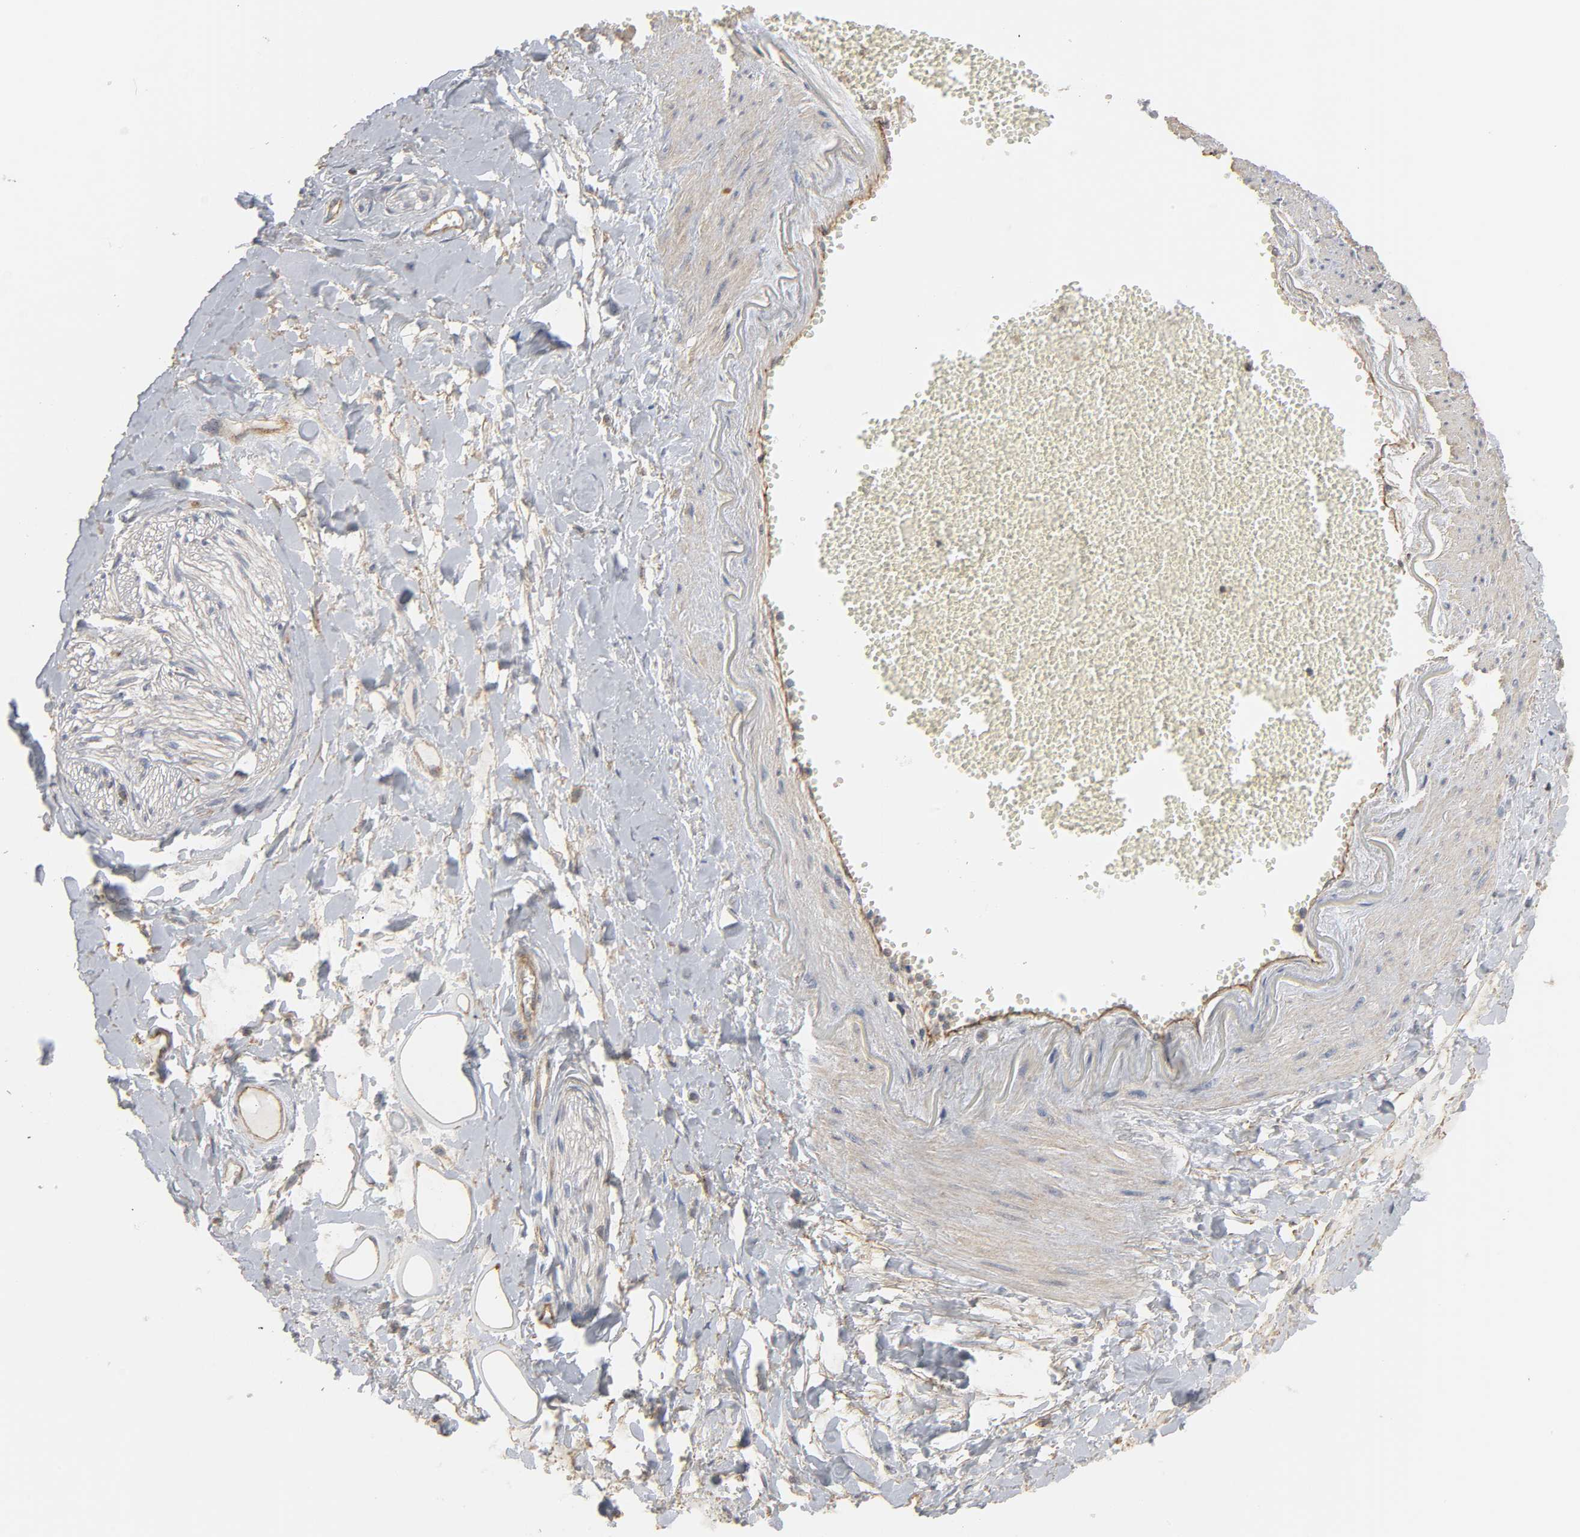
{"staining": {"intensity": "weak", "quantity": ">75%", "location": "cytoplasmic/membranous"}, "tissue": "adipose tissue", "cell_type": "Adipocytes", "image_type": "normal", "snomed": [{"axis": "morphology", "description": "Normal tissue, NOS"}, {"axis": "morphology", "description": "Inflammation, NOS"}, {"axis": "topography", "description": "Salivary gland"}, {"axis": "topography", "description": "Peripheral nerve tissue"}], "caption": "IHC photomicrograph of unremarkable adipose tissue stained for a protein (brown), which exhibits low levels of weak cytoplasmic/membranous staining in about >75% of adipocytes.", "gene": "SH3GLB1", "patient": {"sex": "female", "age": 75}}